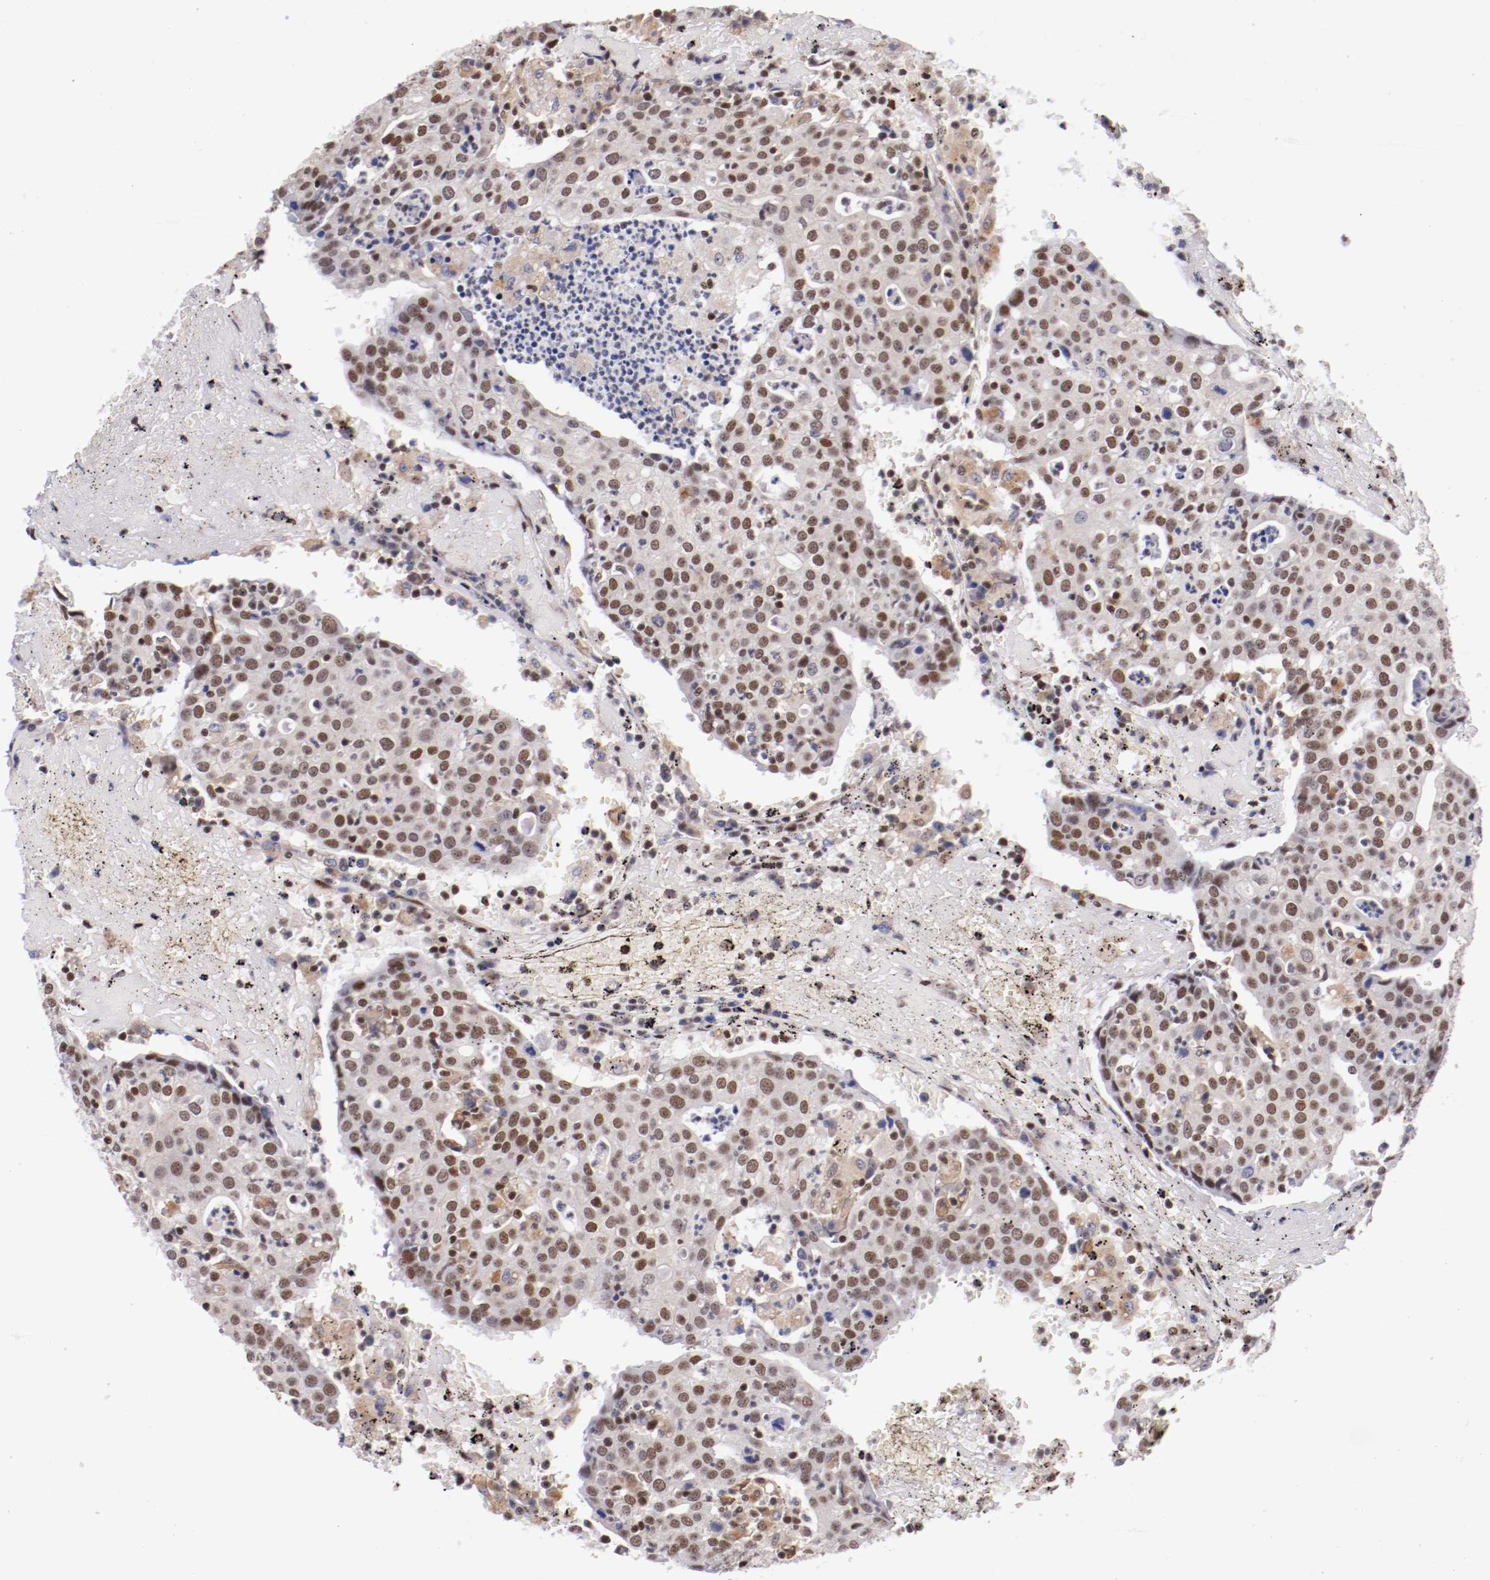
{"staining": {"intensity": "weak", "quantity": "25%-75%", "location": "cytoplasmic/membranous,nuclear"}, "tissue": "head and neck cancer", "cell_type": "Tumor cells", "image_type": "cancer", "snomed": [{"axis": "morphology", "description": "Adenocarcinoma, NOS"}, {"axis": "topography", "description": "Salivary gland"}, {"axis": "topography", "description": "Head-Neck"}], "caption": "Brown immunohistochemical staining in human adenocarcinoma (head and neck) reveals weak cytoplasmic/membranous and nuclear staining in approximately 25%-75% of tumor cells.", "gene": "SRF", "patient": {"sex": "female", "age": 65}}